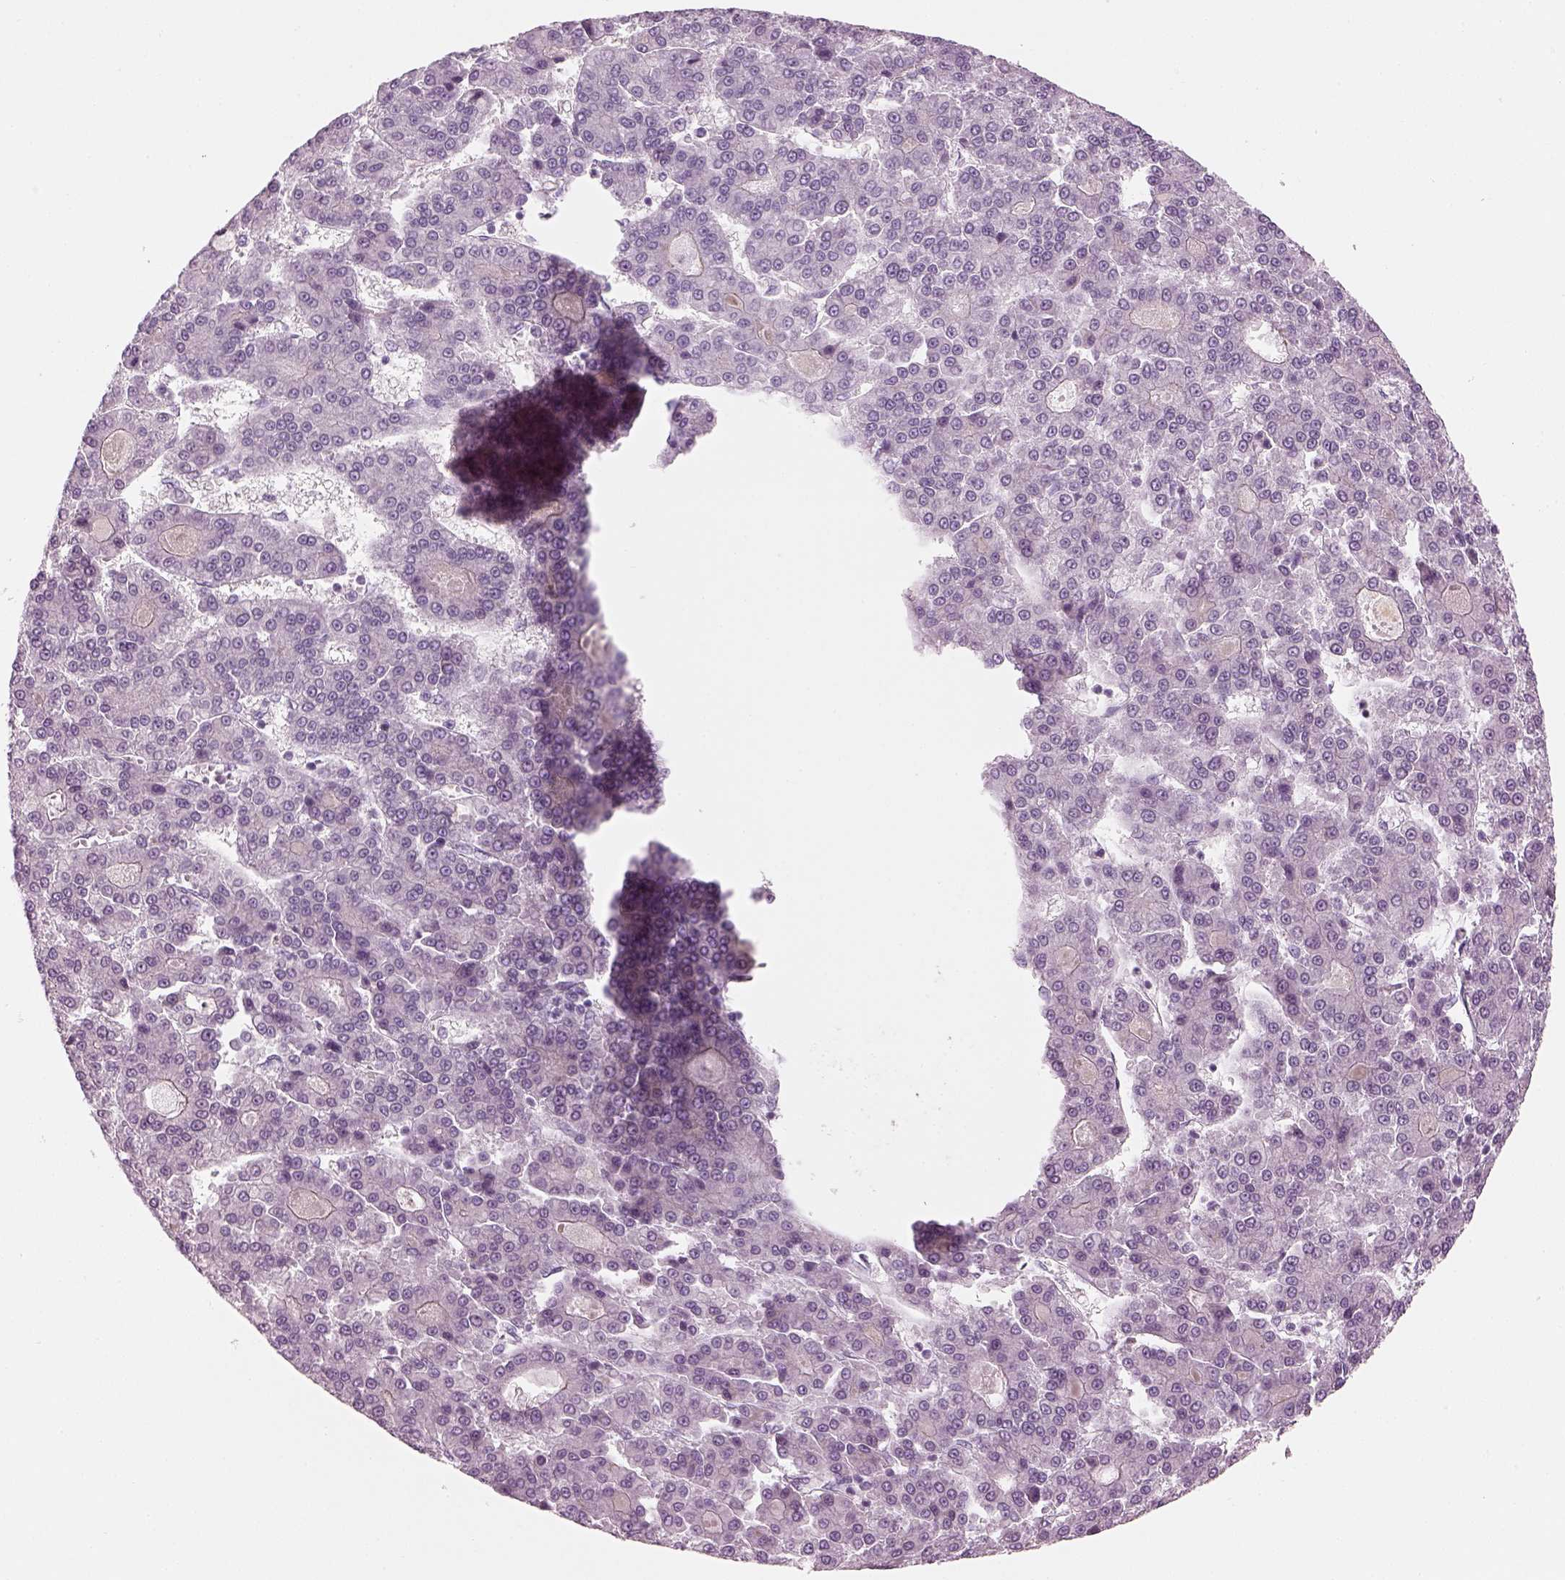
{"staining": {"intensity": "negative", "quantity": "none", "location": "none"}, "tissue": "liver cancer", "cell_type": "Tumor cells", "image_type": "cancer", "snomed": [{"axis": "morphology", "description": "Carcinoma, Hepatocellular, NOS"}, {"axis": "topography", "description": "Liver"}], "caption": "Immunohistochemistry histopathology image of neoplastic tissue: liver cancer (hepatocellular carcinoma) stained with DAB (3,3'-diaminobenzidine) shows no significant protein positivity in tumor cells.", "gene": "SAG", "patient": {"sex": "male", "age": 70}}